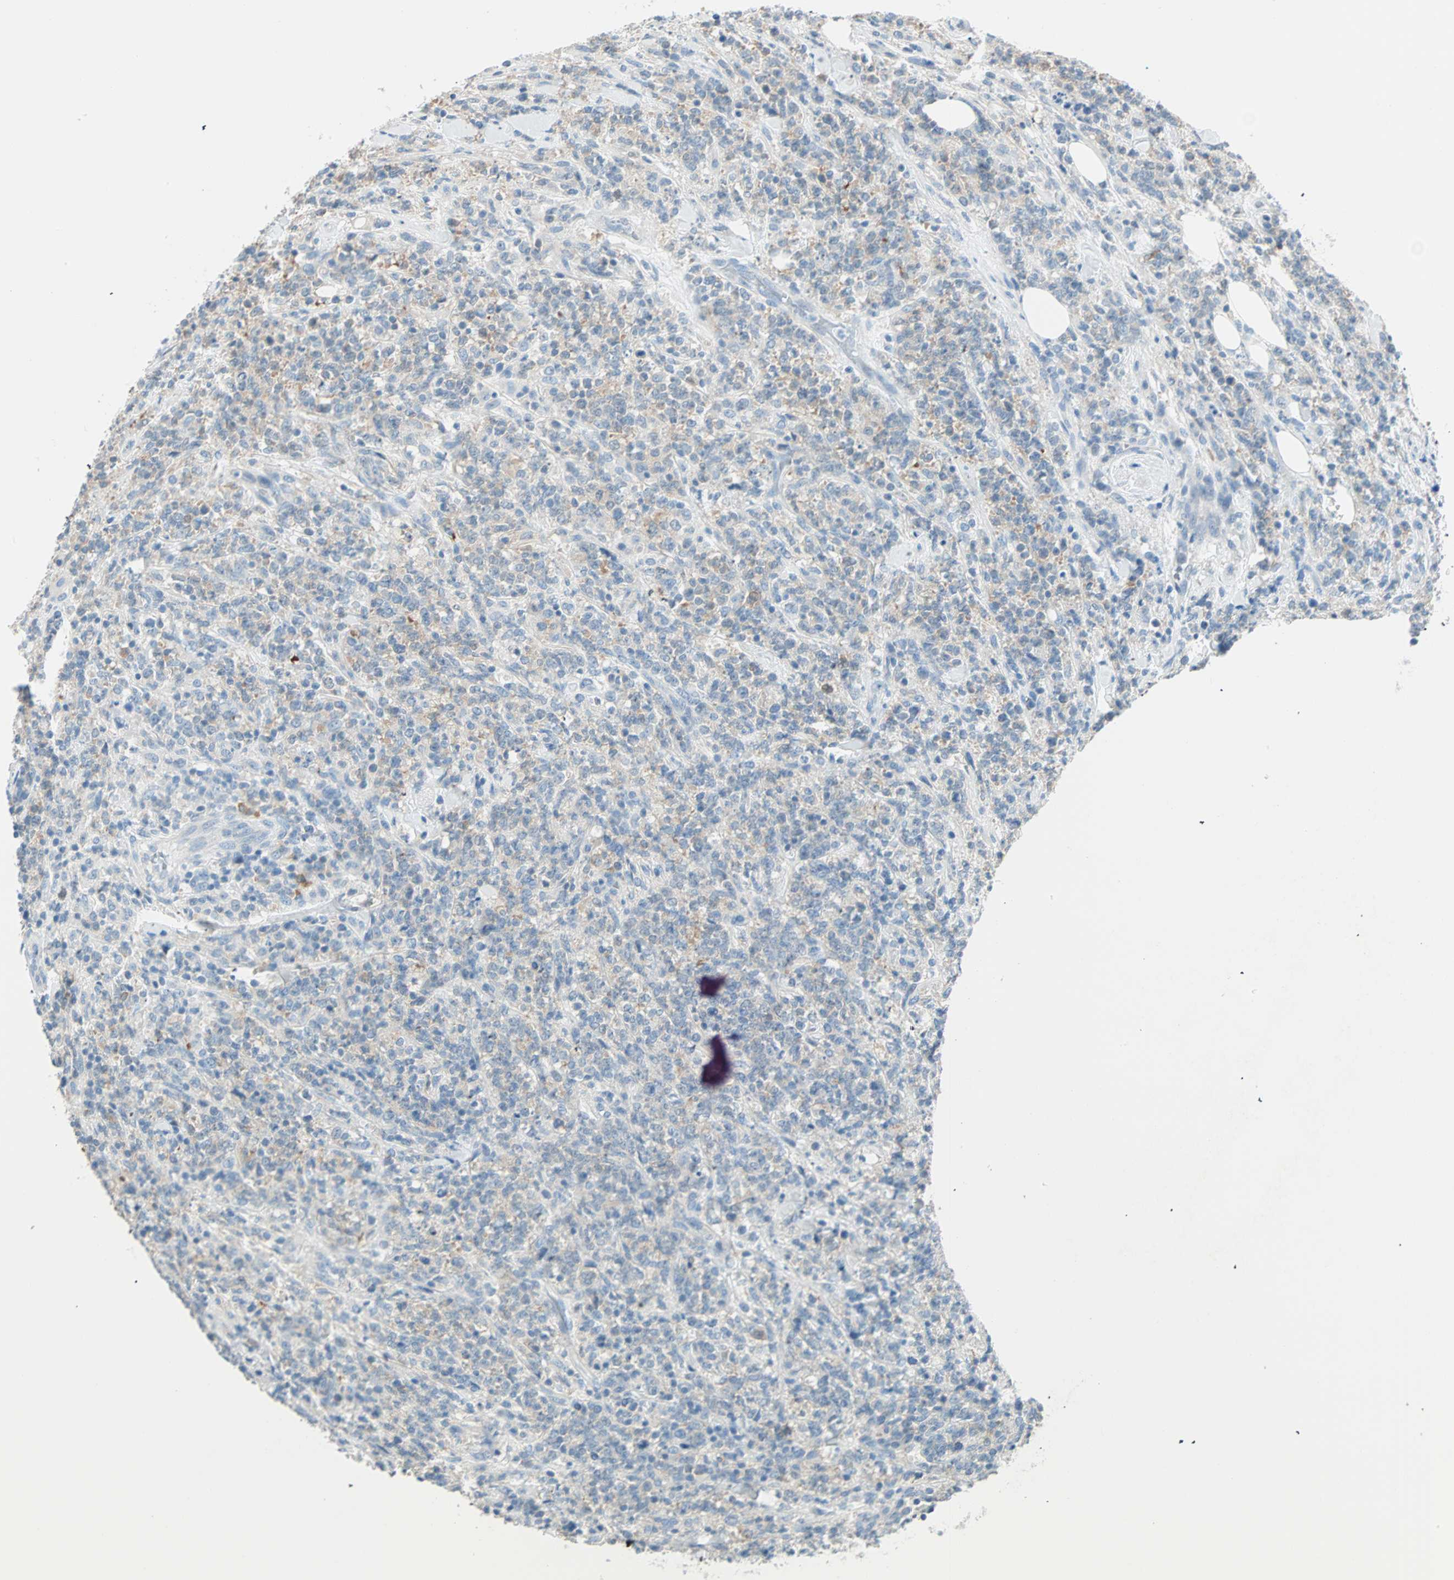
{"staining": {"intensity": "weak", "quantity": "25%-75%", "location": "cytoplasmic/membranous"}, "tissue": "lymphoma", "cell_type": "Tumor cells", "image_type": "cancer", "snomed": [{"axis": "morphology", "description": "Malignant lymphoma, non-Hodgkin's type, High grade"}, {"axis": "topography", "description": "Soft tissue"}], "caption": "About 25%-75% of tumor cells in high-grade malignant lymphoma, non-Hodgkin's type display weak cytoplasmic/membranous protein expression as visualized by brown immunohistochemical staining.", "gene": "ATF6", "patient": {"sex": "male", "age": 18}}